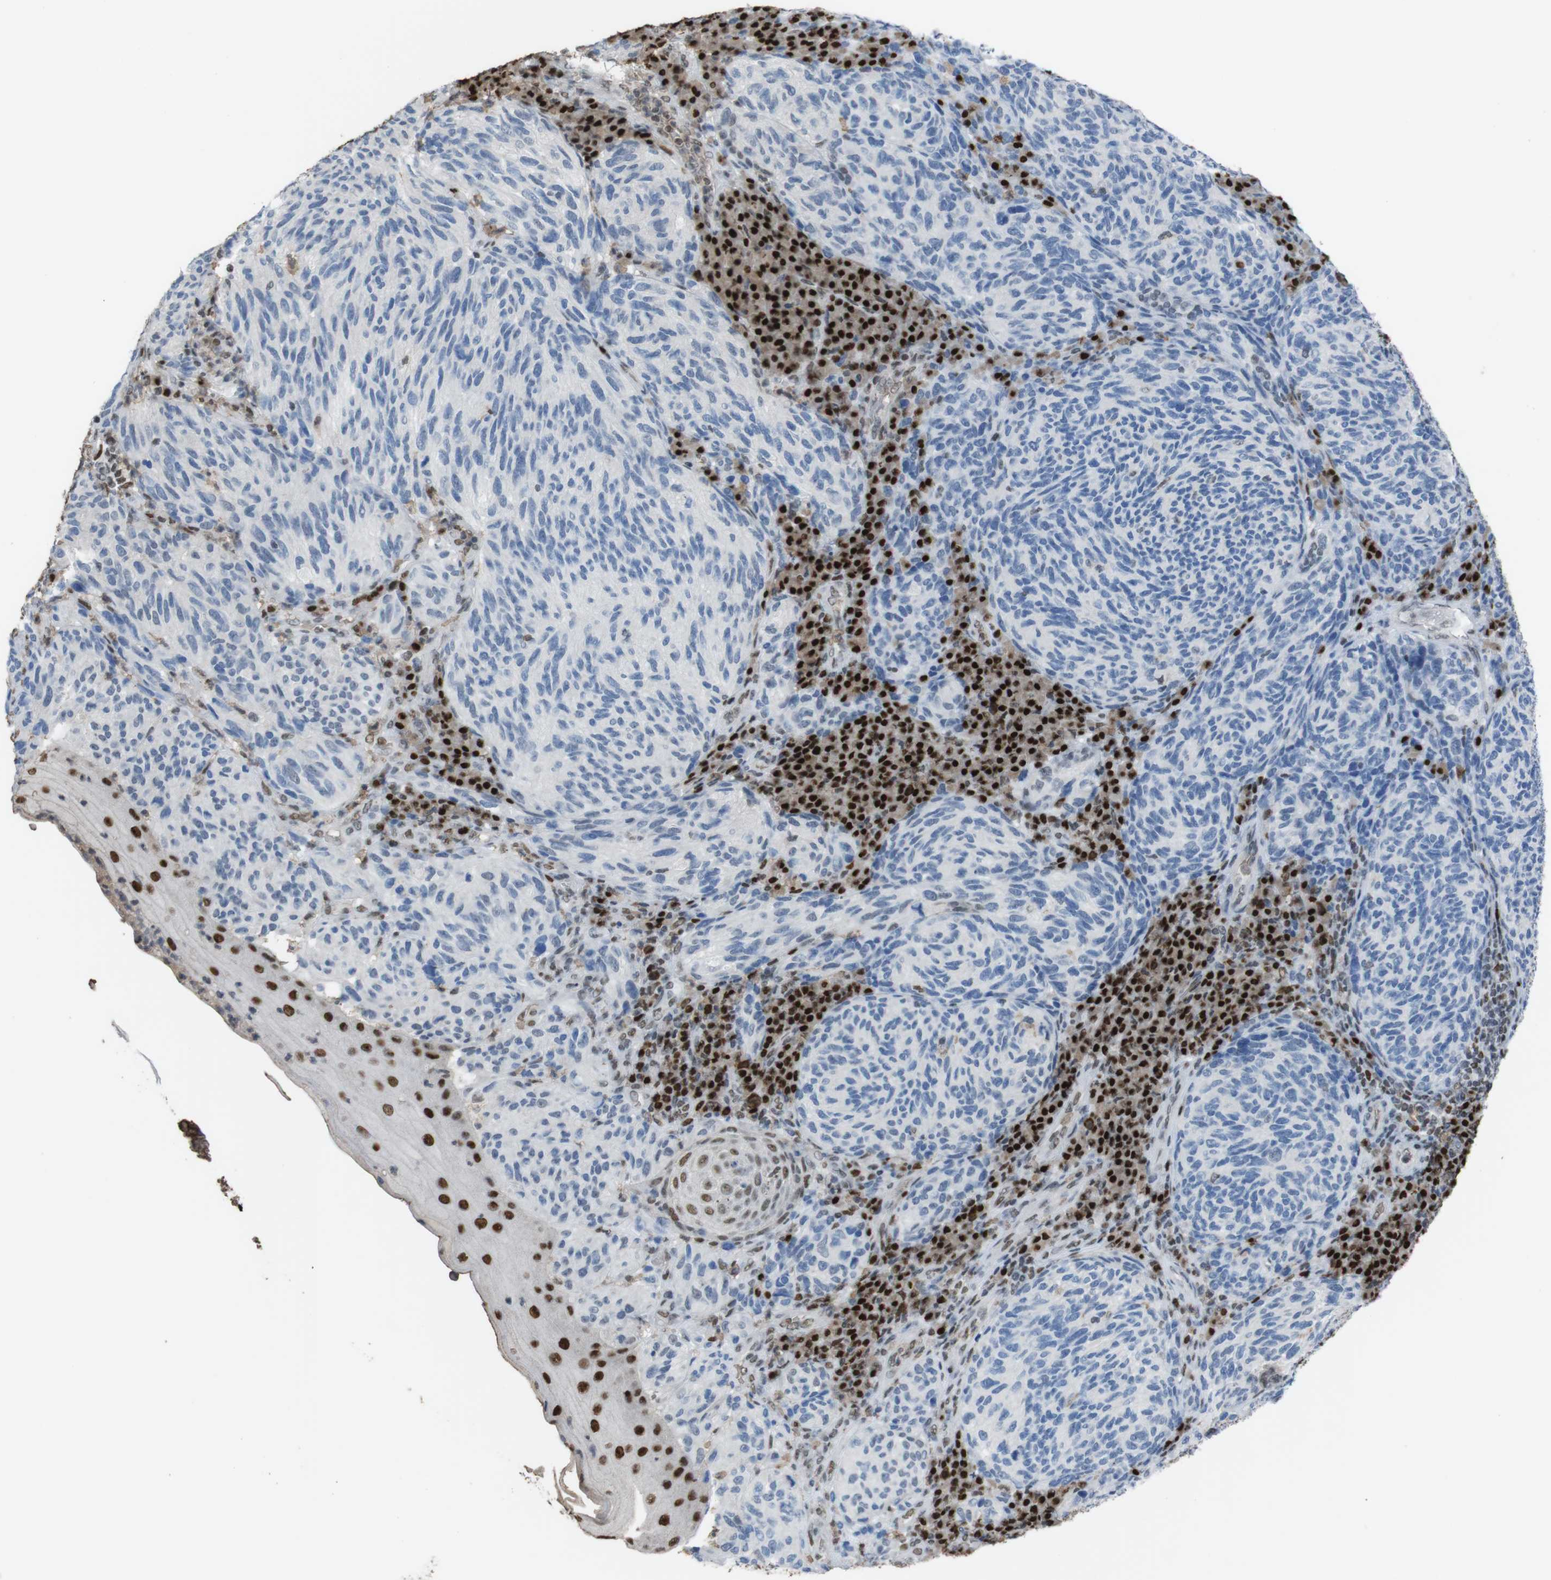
{"staining": {"intensity": "negative", "quantity": "none", "location": "none"}, "tissue": "melanoma", "cell_type": "Tumor cells", "image_type": "cancer", "snomed": [{"axis": "morphology", "description": "Malignant melanoma, NOS"}, {"axis": "topography", "description": "Skin"}], "caption": "Immunohistochemical staining of melanoma shows no significant staining in tumor cells. (Brightfield microscopy of DAB immunohistochemistry (IHC) at high magnification).", "gene": "SUB1", "patient": {"sex": "female", "age": 73}}